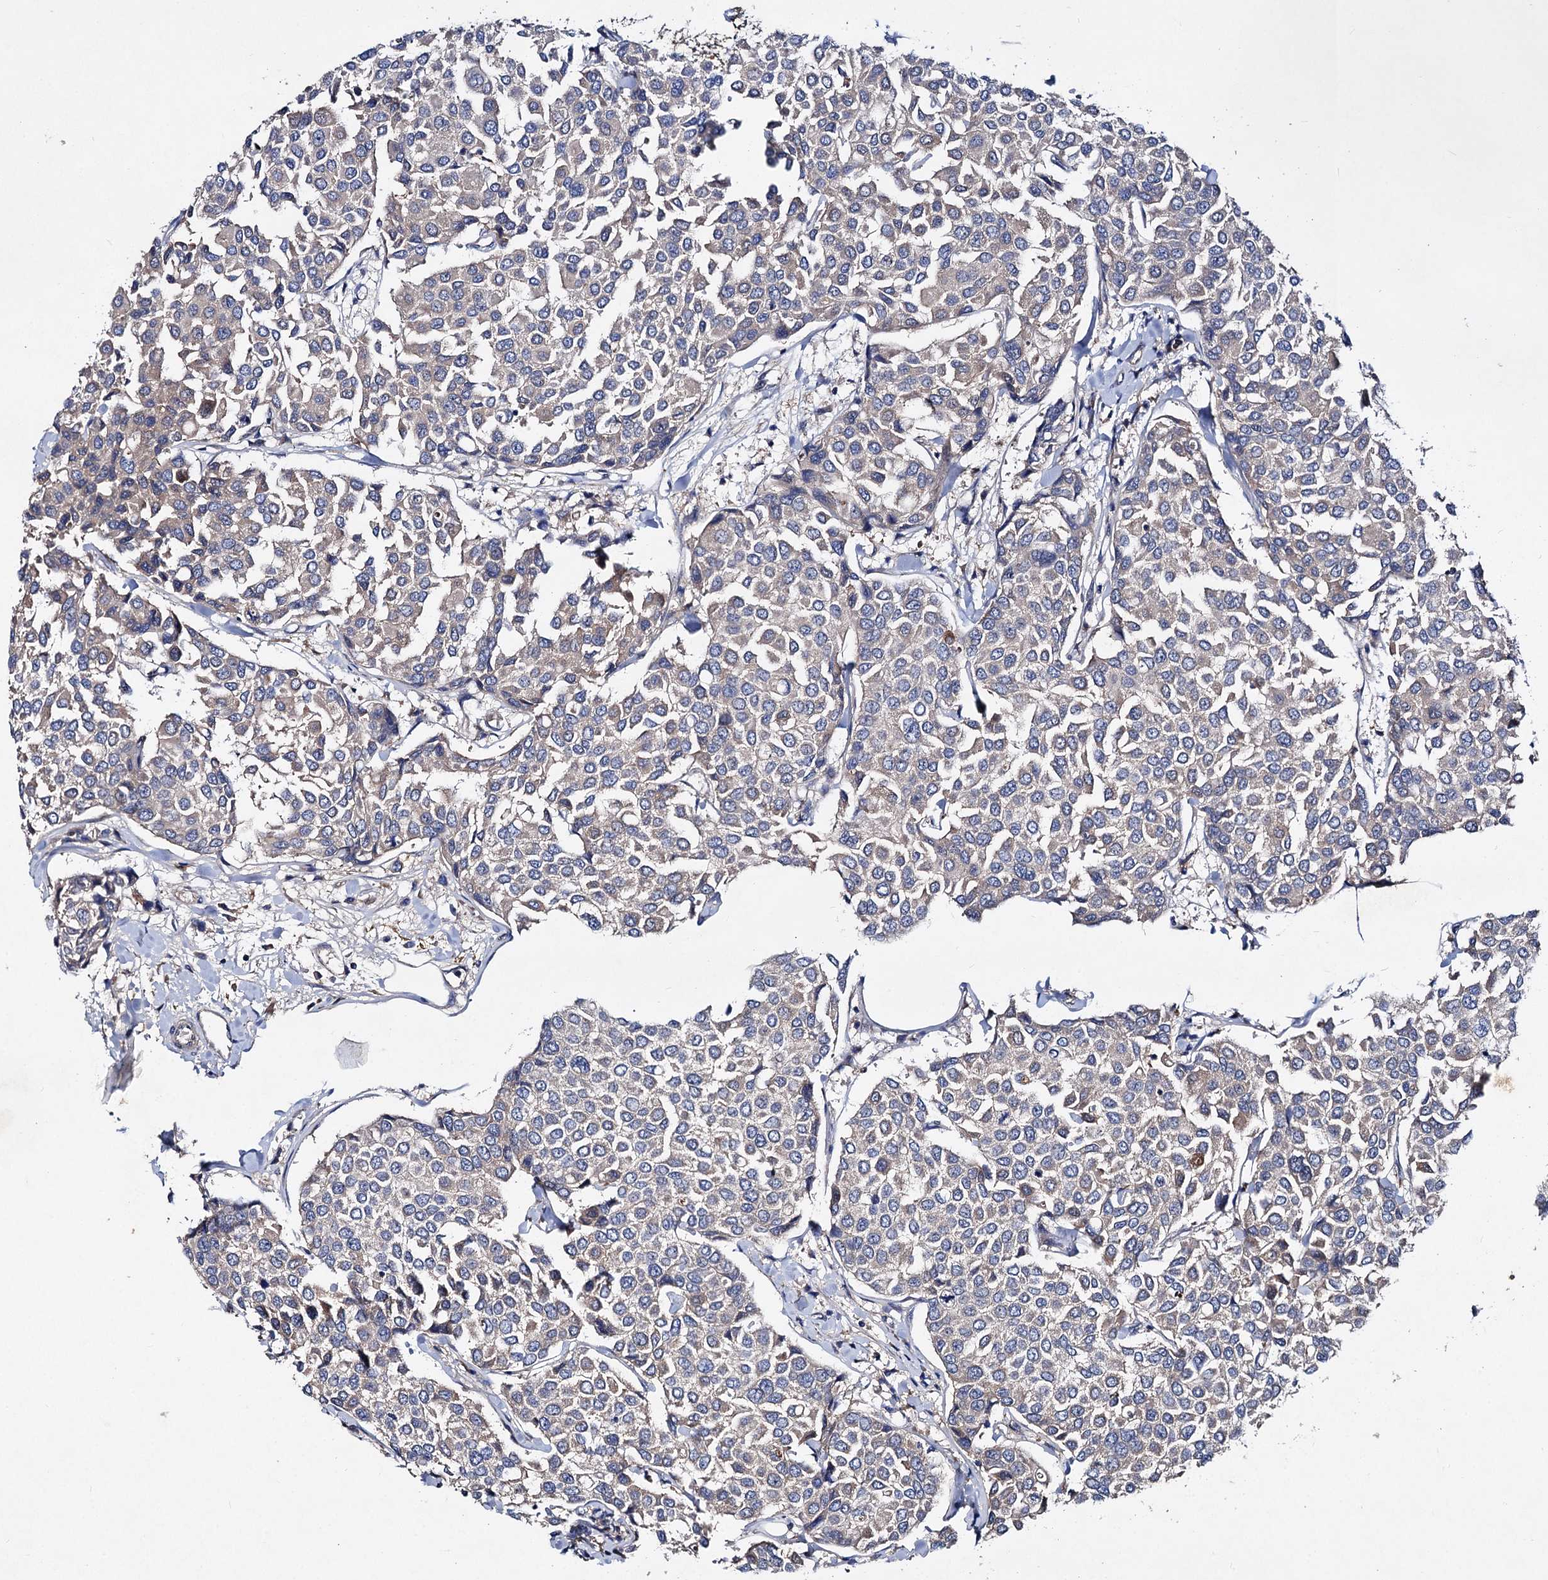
{"staining": {"intensity": "weak", "quantity": "<25%", "location": "cytoplasmic/membranous"}, "tissue": "breast cancer", "cell_type": "Tumor cells", "image_type": "cancer", "snomed": [{"axis": "morphology", "description": "Duct carcinoma"}, {"axis": "topography", "description": "Breast"}], "caption": "DAB immunohistochemical staining of human intraductal carcinoma (breast) shows no significant staining in tumor cells. Nuclei are stained in blue.", "gene": "VPS29", "patient": {"sex": "female", "age": 55}}